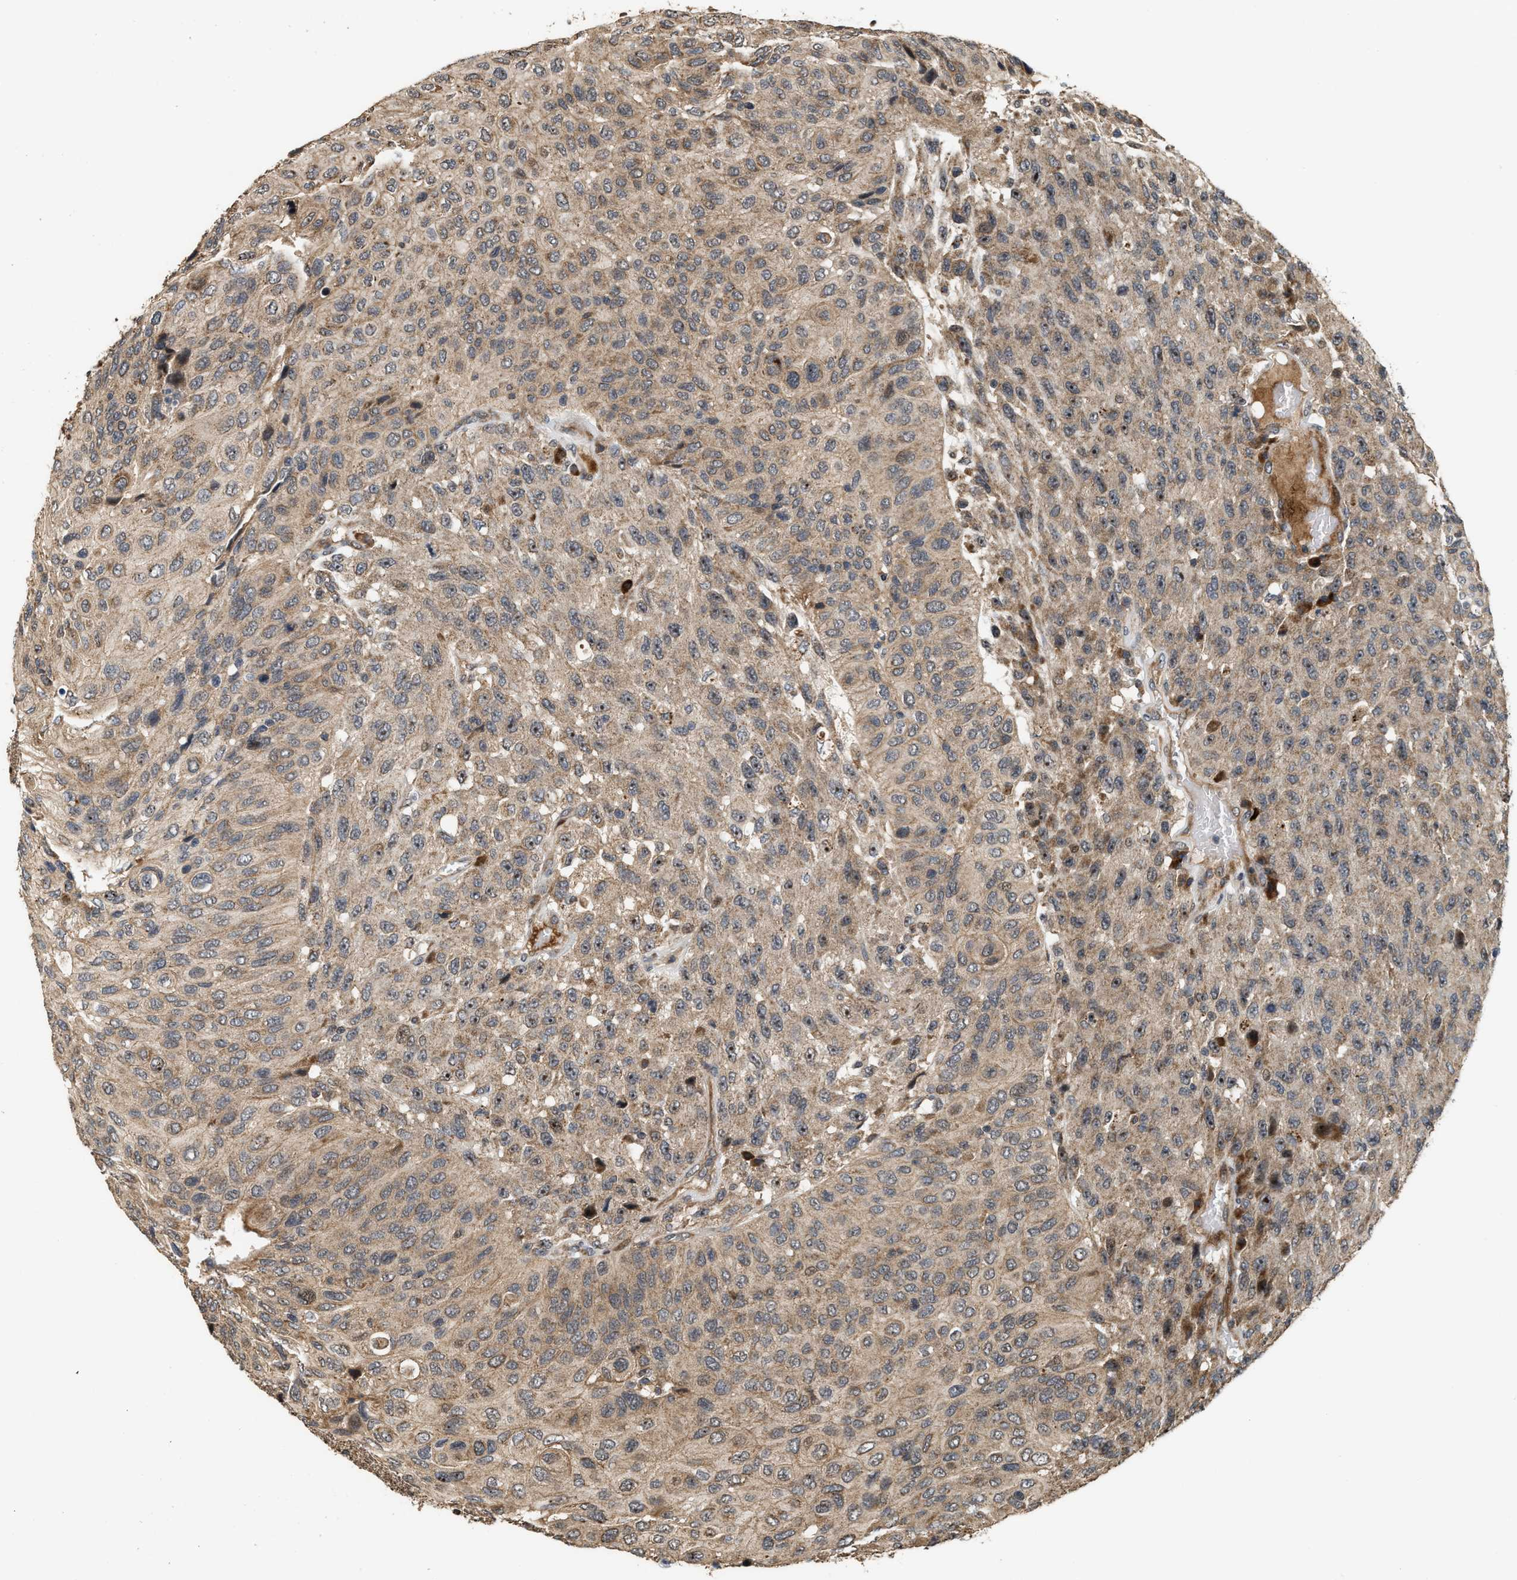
{"staining": {"intensity": "moderate", "quantity": ">75%", "location": "cytoplasmic/membranous,nuclear"}, "tissue": "urothelial cancer", "cell_type": "Tumor cells", "image_type": "cancer", "snomed": [{"axis": "morphology", "description": "Urothelial carcinoma, High grade"}, {"axis": "topography", "description": "Urinary bladder"}], "caption": "Urothelial cancer was stained to show a protein in brown. There is medium levels of moderate cytoplasmic/membranous and nuclear expression in approximately >75% of tumor cells.", "gene": "ELP2", "patient": {"sex": "male", "age": 66}}